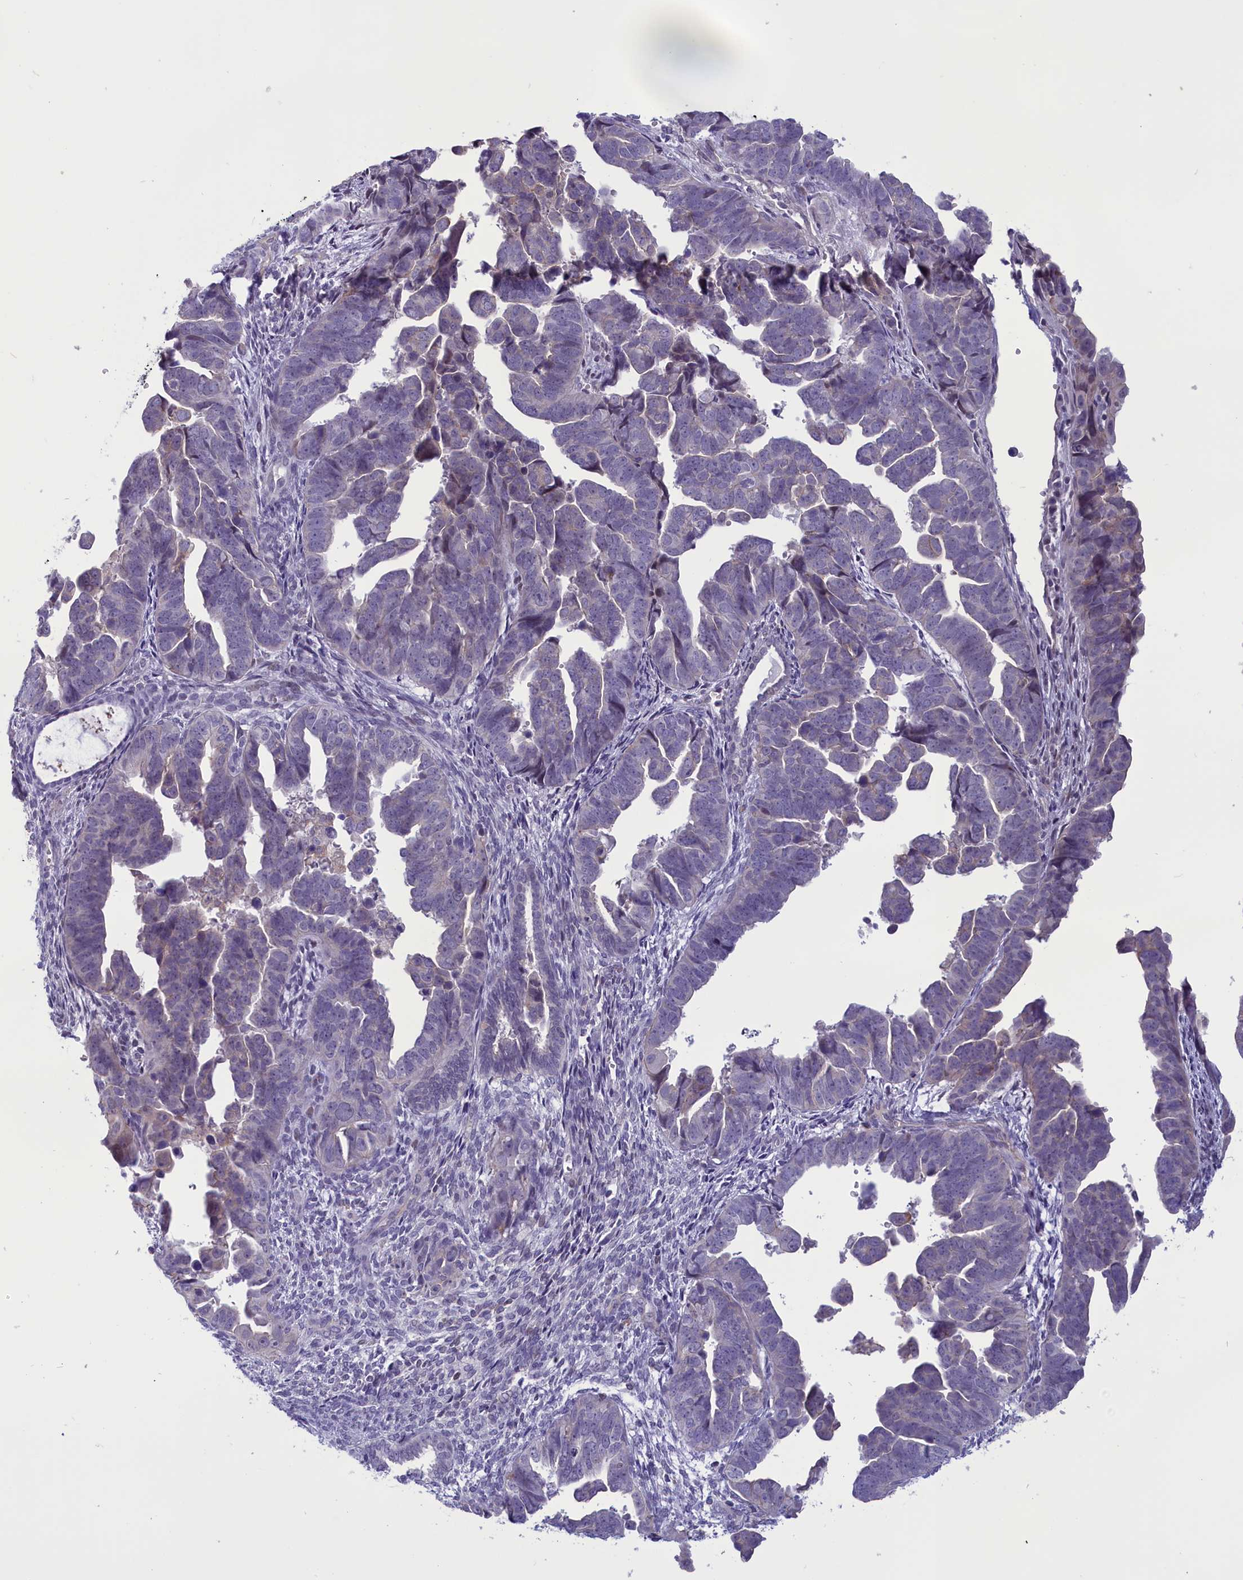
{"staining": {"intensity": "negative", "quantity": "none", "location": "none"}, "tissue": "endometrial cancer", "cell_type": "Tumor cells", "image_type": "cancer", "snomed": [{"axis": "morphology", "description": "Adenocarcinoma, NOS"}, {"axis": "topography", "description": "Endometrium"}], "caption": "Human endometrial adenocarcinoma stained for a protein using IHC displays no staining in tumor cells.", "gene": "CORO2A", "patient": {"sex": "female", "age": 75}}